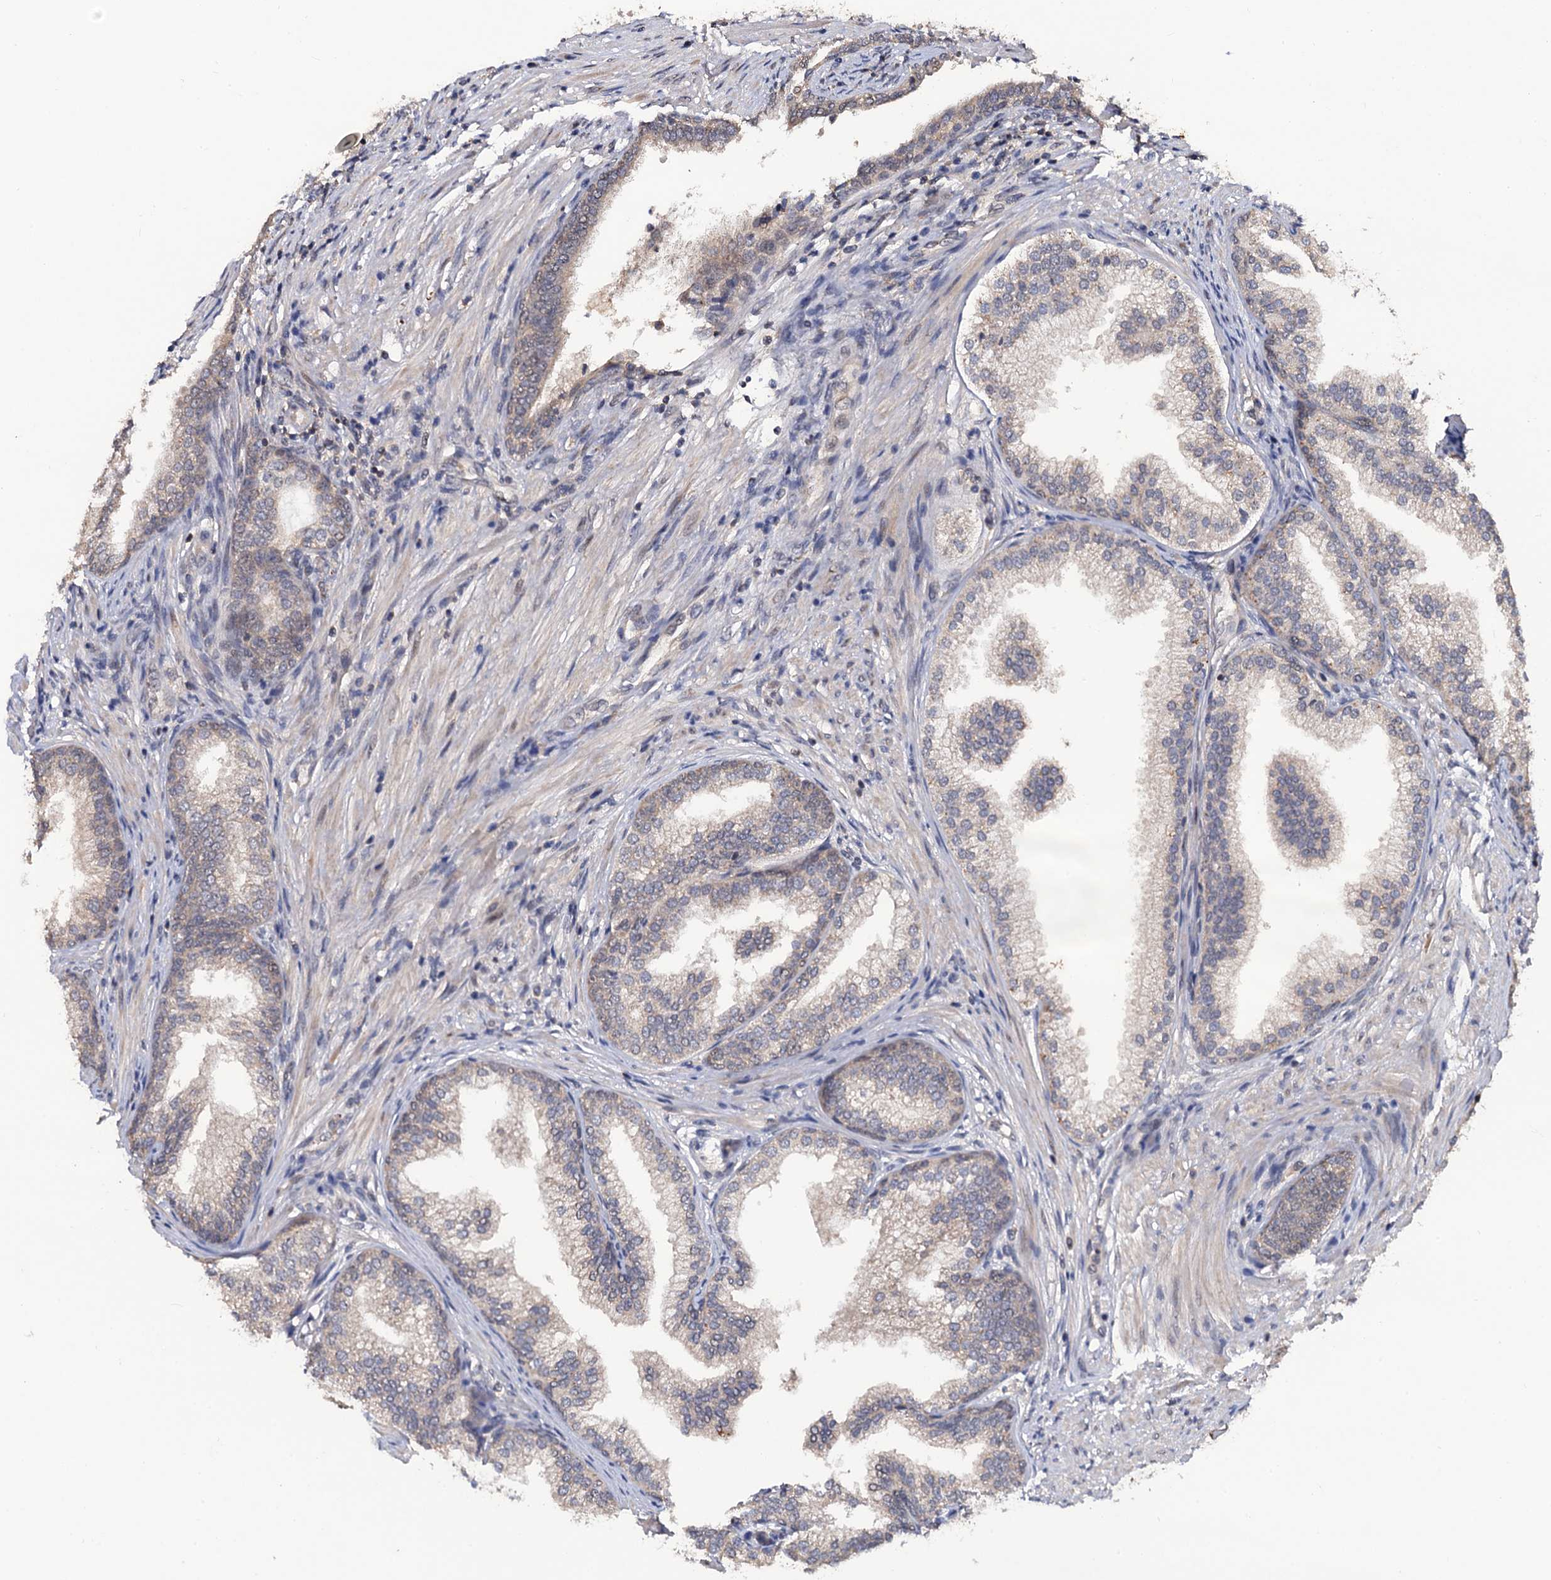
{"staining": {"intensity": "weak", "quantity": "<25%", "location": "cytoplasmic/membranous"}, "tissue": "prostate", "cell_type": "Glandular cells", "image_type": "normal", "snomed": [{"axis": "morphology", "description": "Normal tissue, NOS"}, {"axis": "topography", "description": "Prostate"}], "caption": "Immunohistochemical staining of unremarkable prostate exhibits no significant expression in glandular cells.", "gene": "LRRC63", "patient": {"sex": "male", "age": 76}}